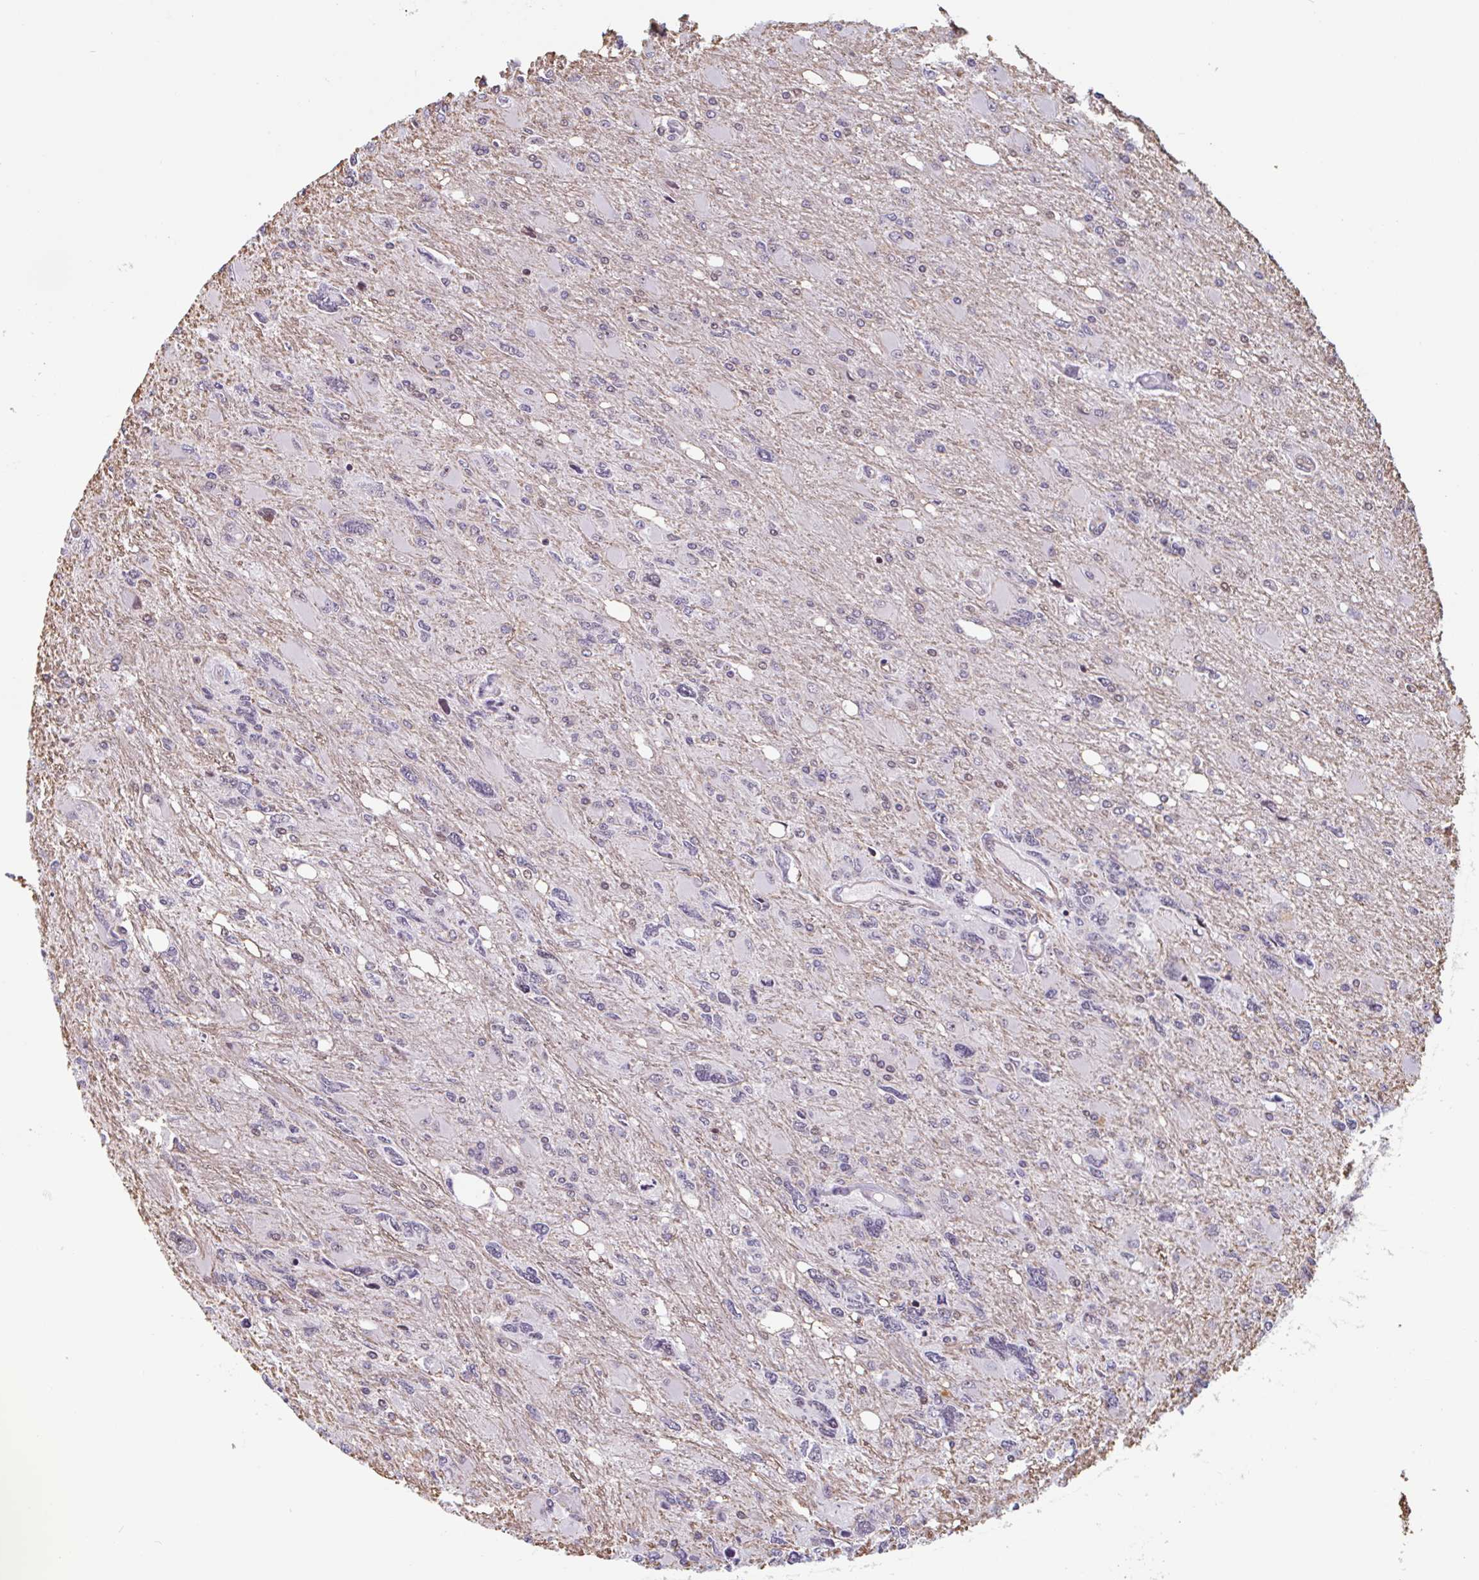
{"staining": {"intensity": "moderate", "quantity": "<25%", "location": "nuclear"}, "tissue": "glioma", "cell_type": "Tumor cells", "image_type": "cancer", "snomed": [{"axis": "morphology", "description": "Glioma, malignant, High grade"}, {"axis": "topography", "description": "Brain"}], "caption": "A brown stain shows moderate nuclear staining of a protein in high-grade glioma (malignant) tumor cells. (Brightfield microscopy of DAB IHC at high magnification).", "gene": "ZNF689", "patient": {"sex": "male", "age": 67}}